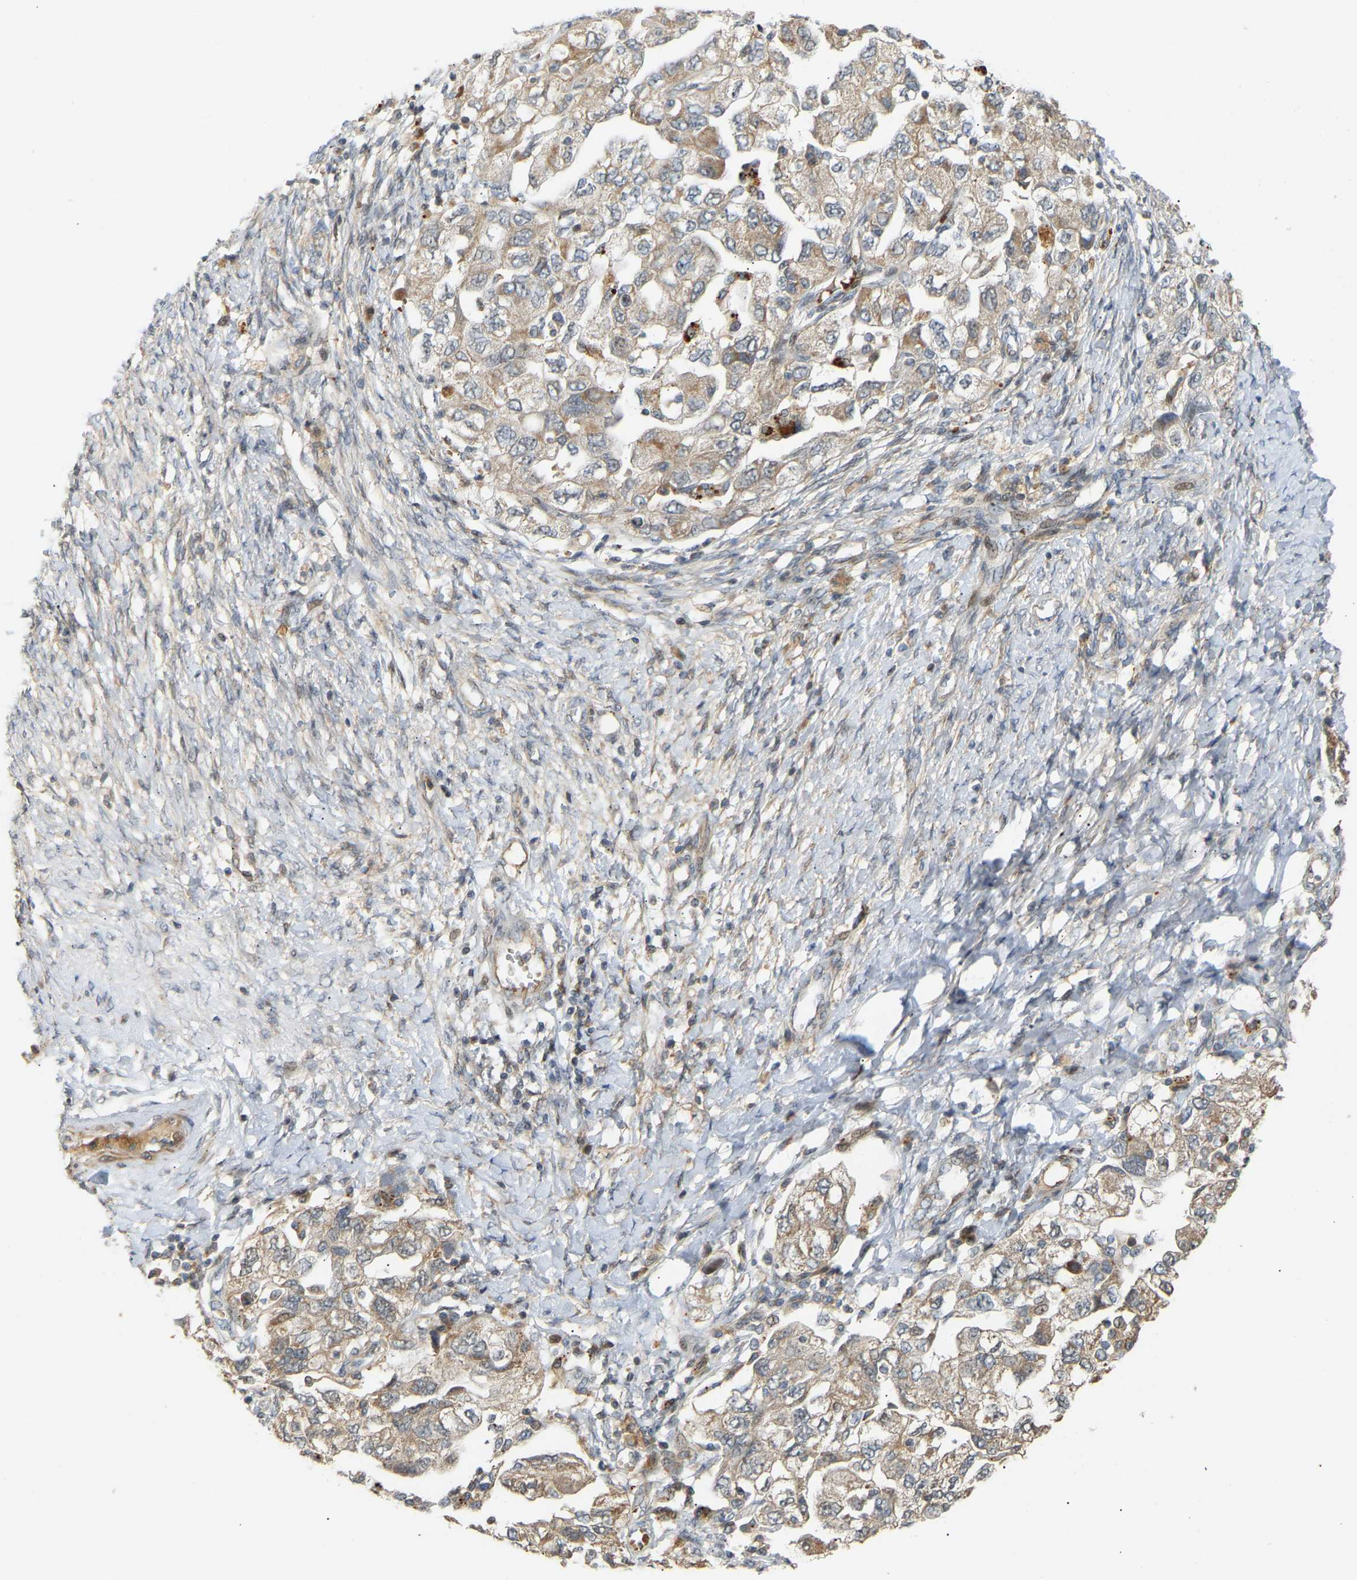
{"staining": {"intensity": "weak", "quantity": ">75%", "location": "cytoplasmic/membranous"}, "tissue": "ovarian cancer", "cell_type": "Tumor cells", "image_type": "cancer", "snomed": [{"axis": "morphology", "description": "Carcinoma, NOS"}, {"axis": "morphology", "description": "Cystadenocarcinoma, serous, NOS"}, {"axis": "topography", "description": "Ovary"}], "caption": "This micrograph shows carcinoma (ovarian) stained with immunohistochemistry to label a protein in brown. The cytoplasmic/membranous of tumor cells show weak positivity for the protein. Nuclei are counter-stained blue.", "gene": "POGLUT2", "patient": {"sex": "female", "age": 69}}